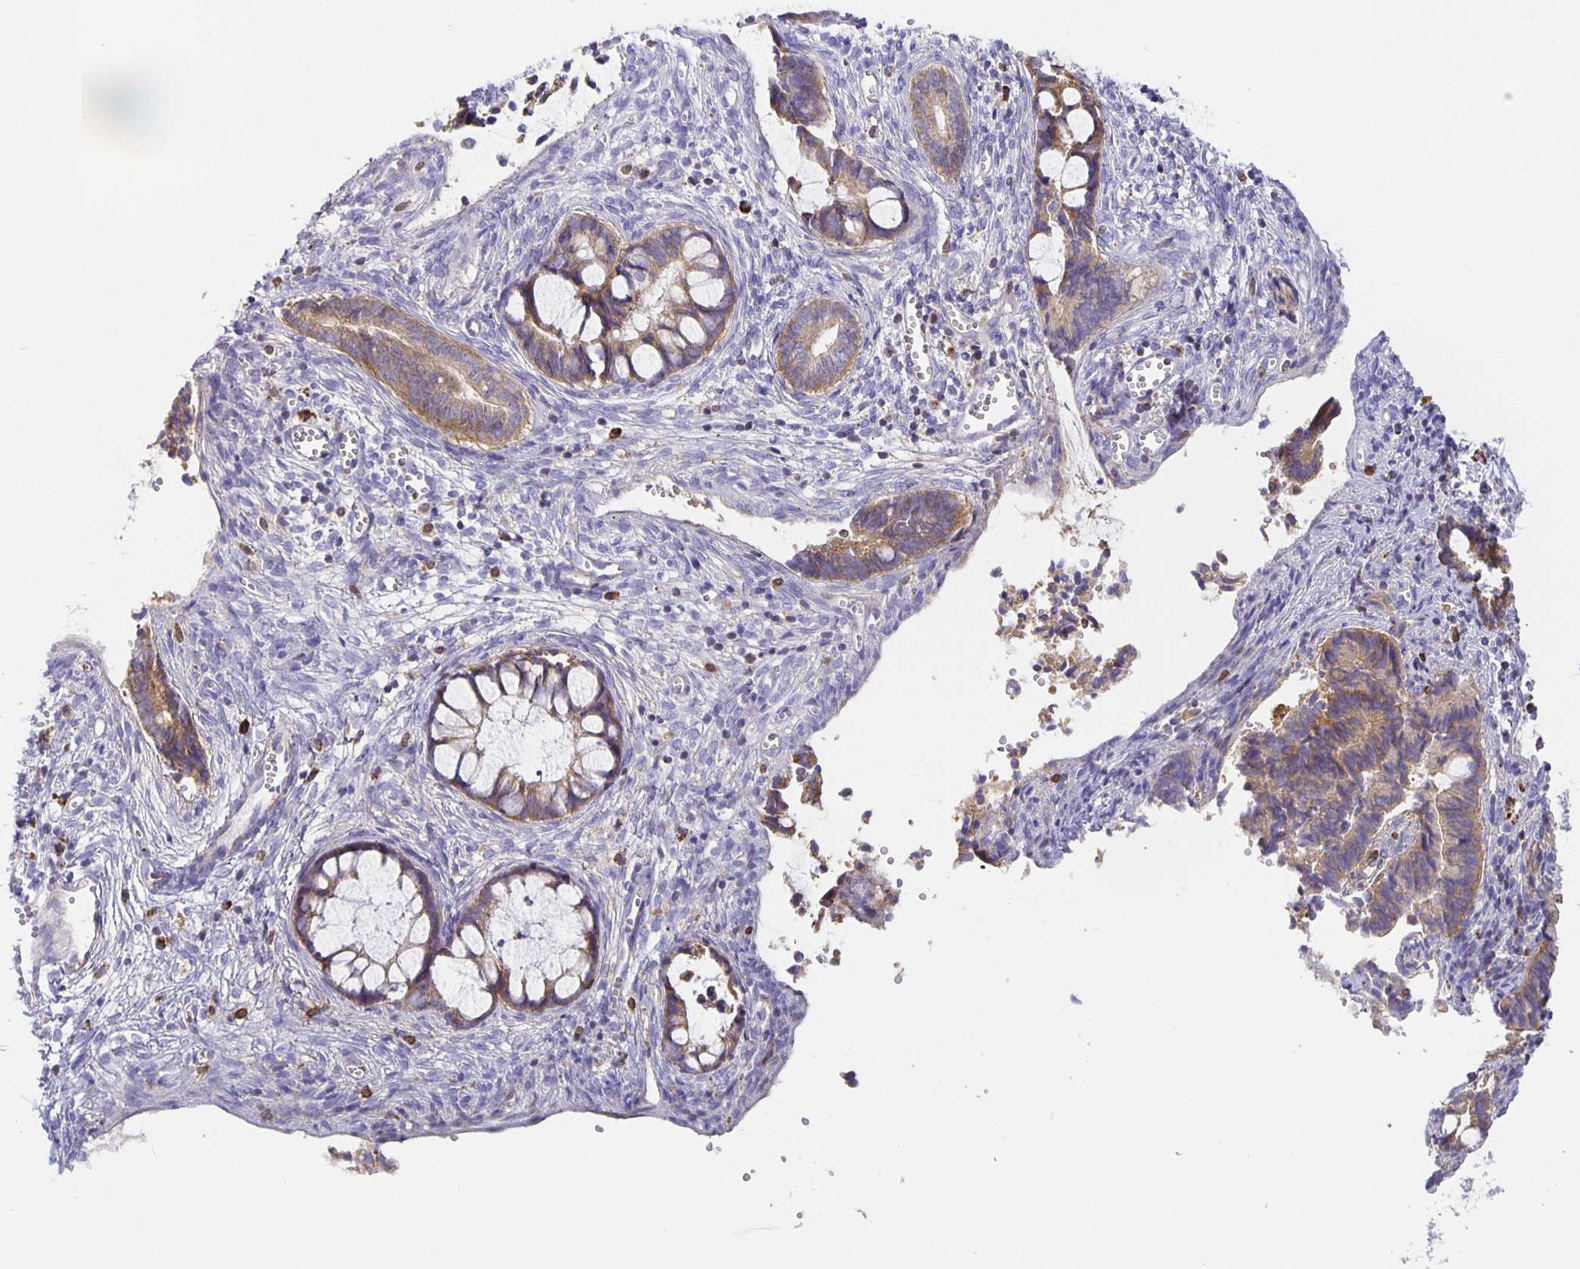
{"staining": {"intensity": "weak", "quantity": ">75%", "location": "cytoplasmic/membranous"}, "tissue": "cervical cancer", "cell_type": "Tumor cells", "image_type": "cancer", "snomed": [{"axis": "morphology", "description": "Adenocarcinoma, NOS"}, {"axis": "topography", "description": "Cervix"}], "caption": "IHC image of neoplastic tissue: human cervical cancer (adenocarcinoma) stained using immunohistochemistry reveals low levels of weak protein expression localized specifically in the cytoplasmic/membranous of tumor cells, appearing as a cytoplasmic/membranous brown color.", "gene": "FLRT3", "patient": {"sex": "female", "age": 44}}